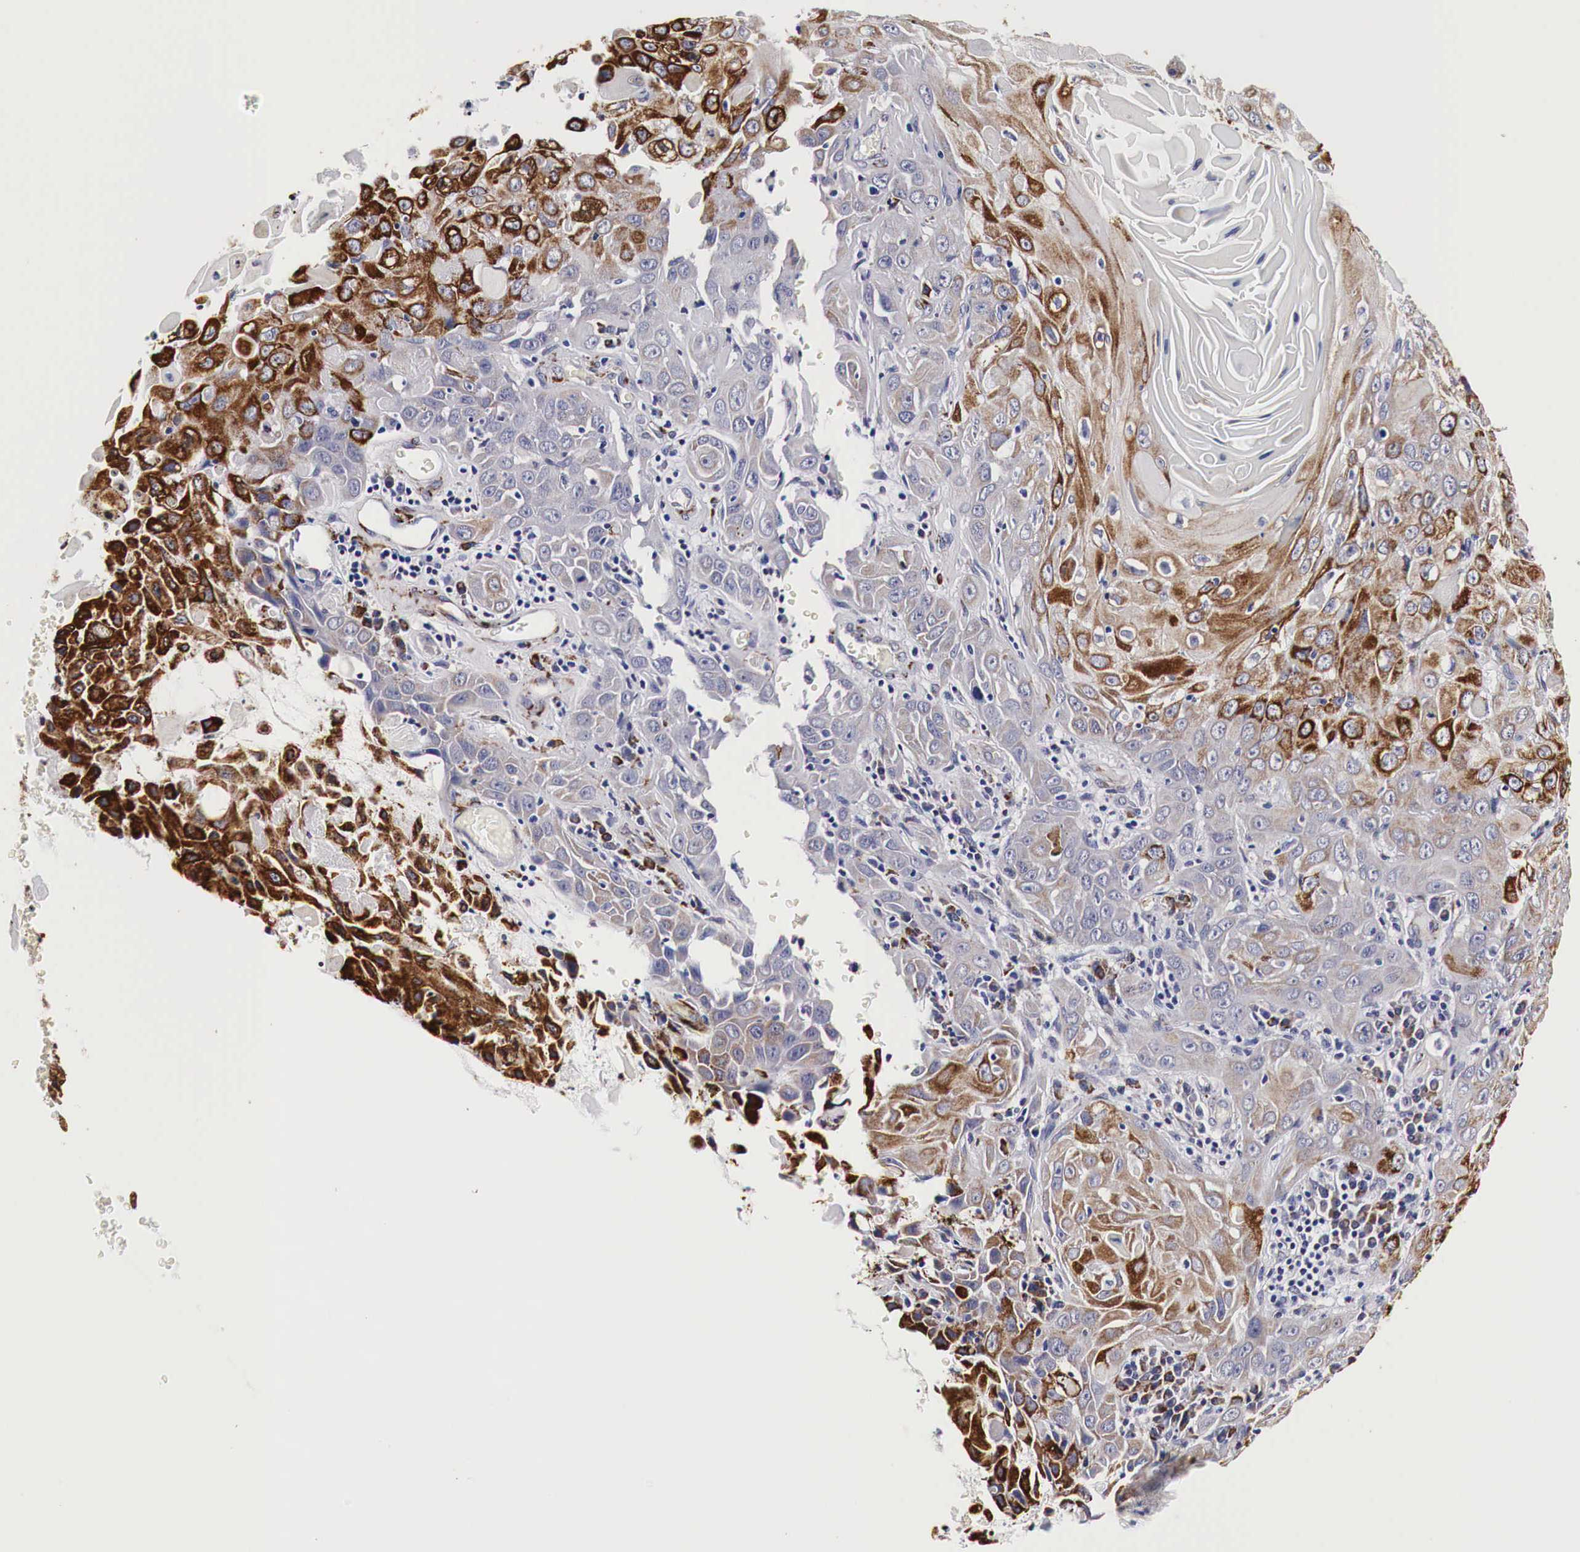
{"staining": {"intensity": "strong", "quantity": "25%-75%", "location": "cytoplasmic/membranous"}, "tissue": "skin cancer", "cell_type": "Tumor cells", "image_type": "cancer", "snomed": [{"axis": "morphology", "description": "Squamous cell carcinoma, NOS"}, {"axis": "topography", "description": "Skin"}], "caption": "IHC micrograph of skin squamous cell carcinoma stained for a protein (brown), which exhibits high levels of strong cytoplasmic/membranous staining in about 25%-75% of tumor cells.", "gene": "CKAP4", "patient": {"sex": "male", "age": 84}}